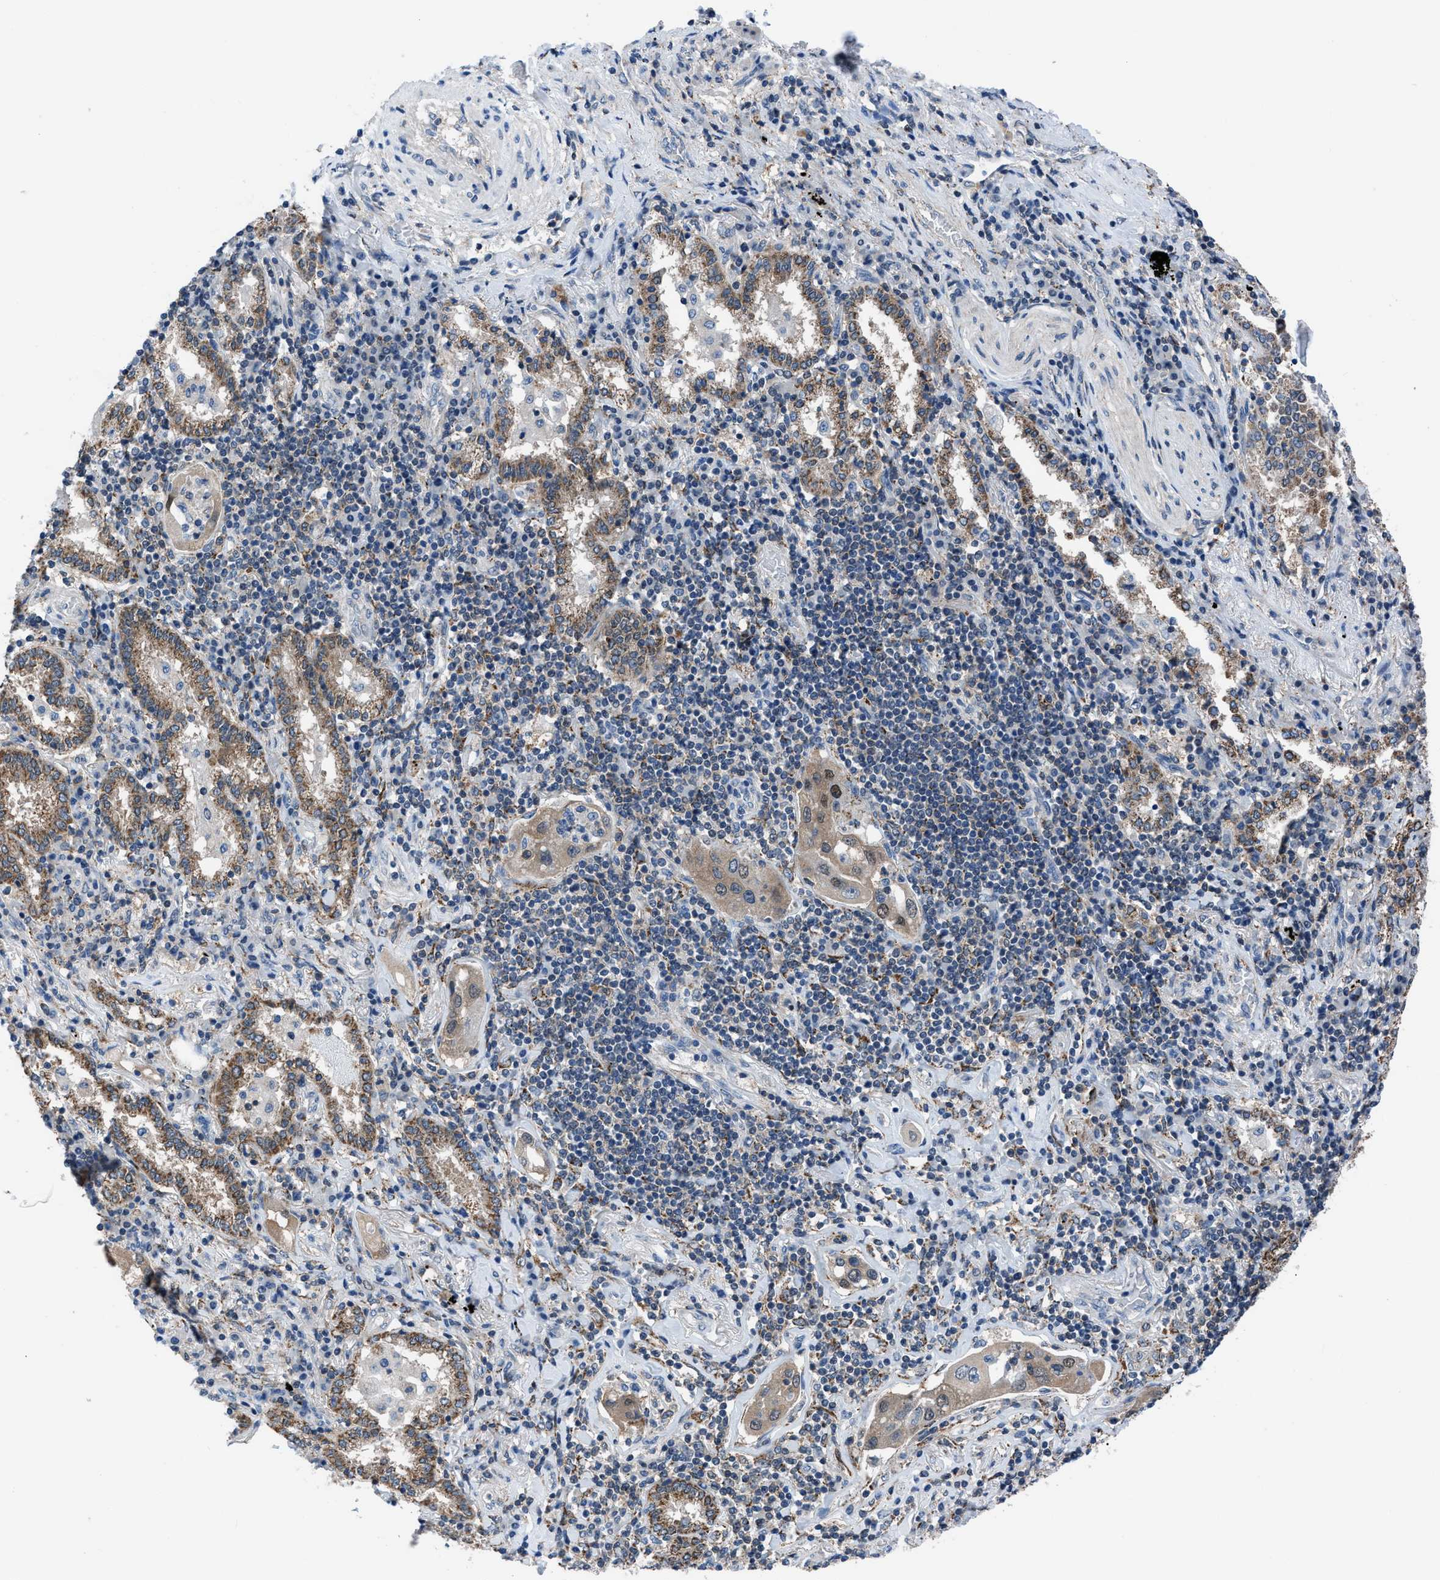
{"staining": {"intensity": "moderate", "quantity": ">75%", "location": "cytoplasmic/membranous,nuclear"}, "tissue": "lung cancer", "cell_type": "Tumor cells", "image_type": "cancer", "snomed": [{"axis": "morphology", "description": "Adenocarcinoma, NOS"}, {"axis": "topography", "description": "Lung"}], "caption": "Protein expression analysis of lung cancer displays moderate cytoplasmic/membranous and nuclear staining in about >75% of tumor cells. (Brightfield microscopy of DAB IHC at high magnification).", "gene": "TMEM45B", "patient": {"sex": "female", "age": 65}}